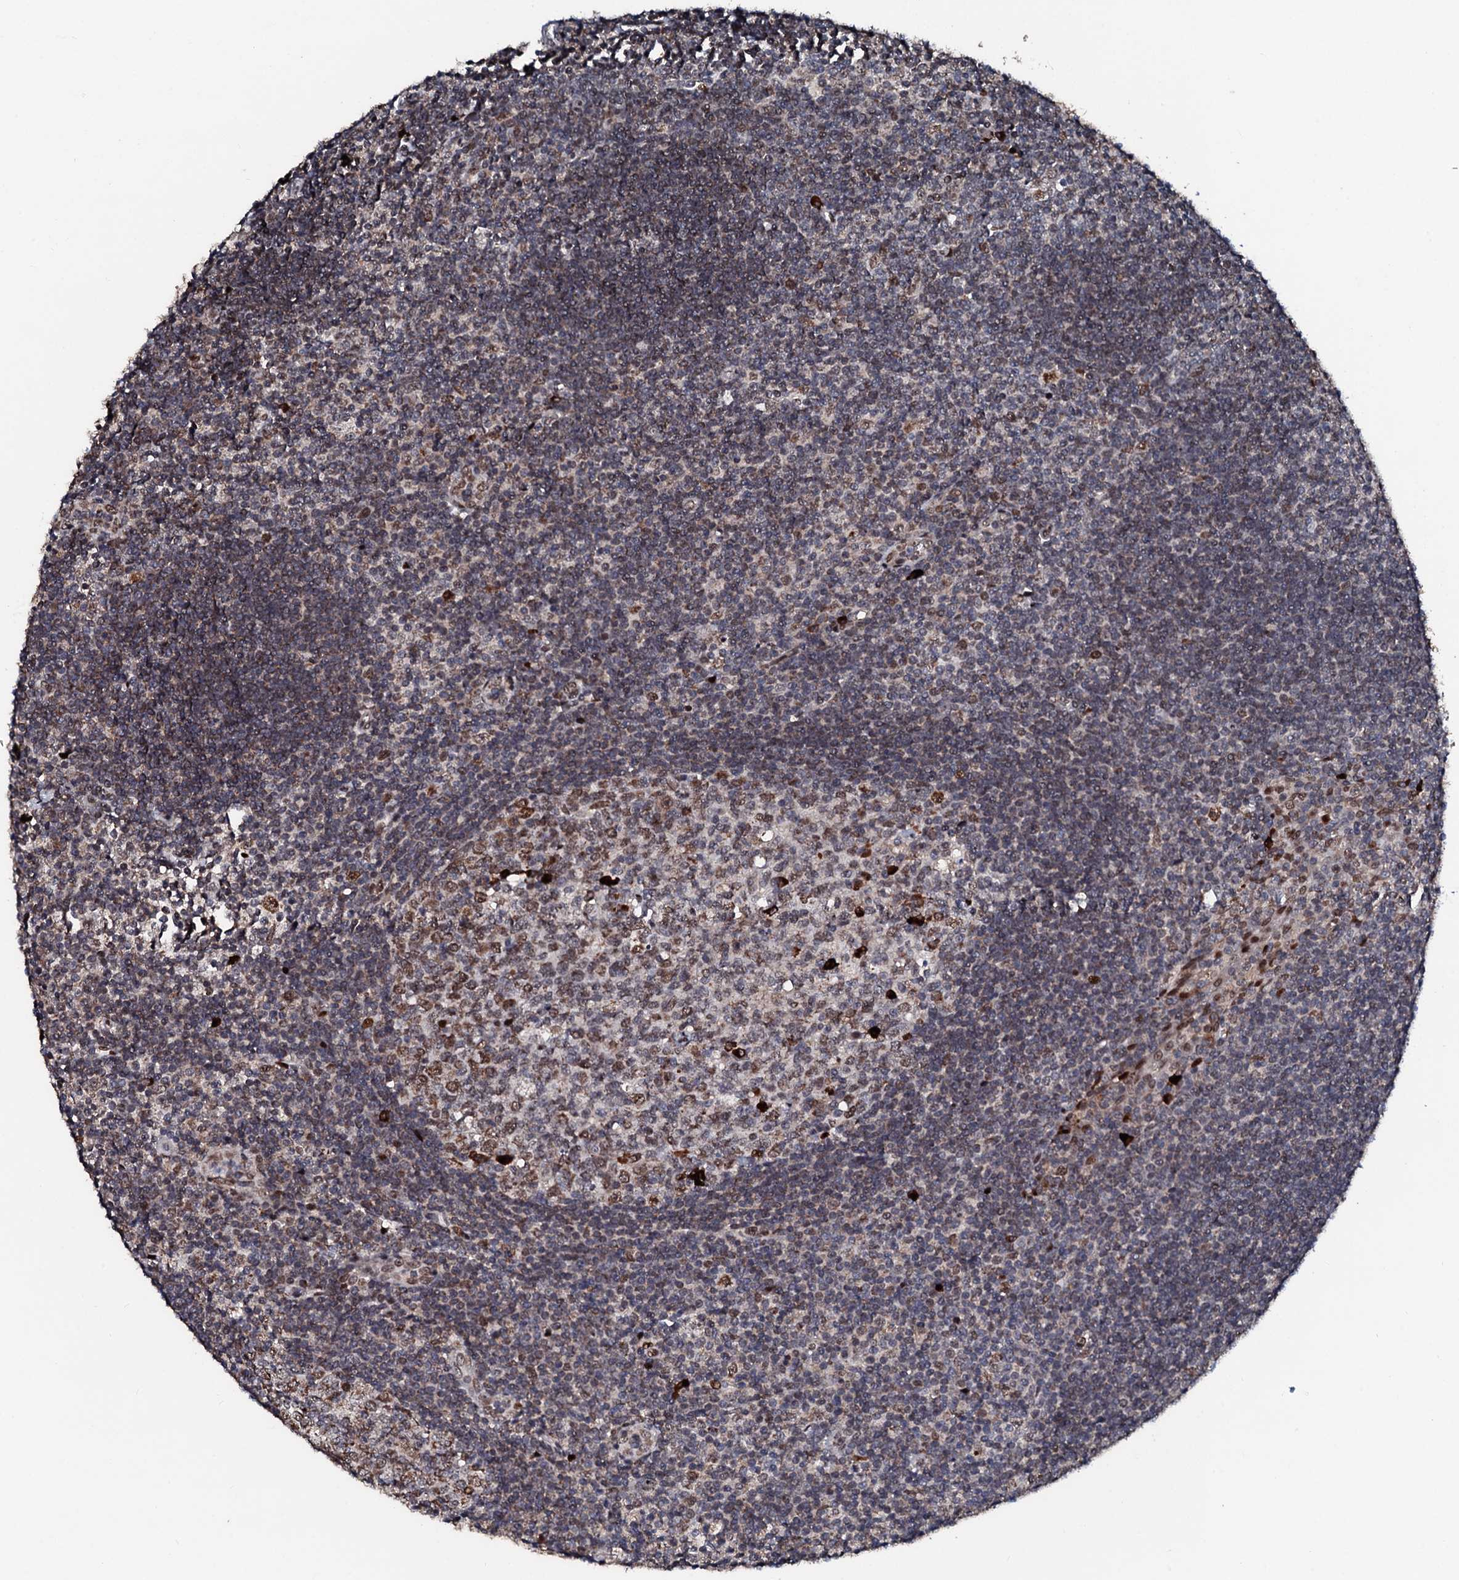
{"staining": {"intensity": "moderate", "quantity": ">75%", "location": "nuclear"}, "tissue": "tonsil", "cell_type": "Germinal center cells", "image_type": "normal", "snomed": [{"axis": "morphology", "description": "Normal tissue, NOS"}, {"axis": "topography", "description": "Tonsil"}], "caption": "The immunohistochemical stain highlights moderate nuclear positivity in germinal center cells of unremarkable tonsil. Using DAB (3,3'-diaminobenzidine) (brown) and hematoxylin (blue) stains, captured at high magnification using brightfield microscopy.", "gene": "KIF18A", "patient": {"sex": "male", "age": 27}}